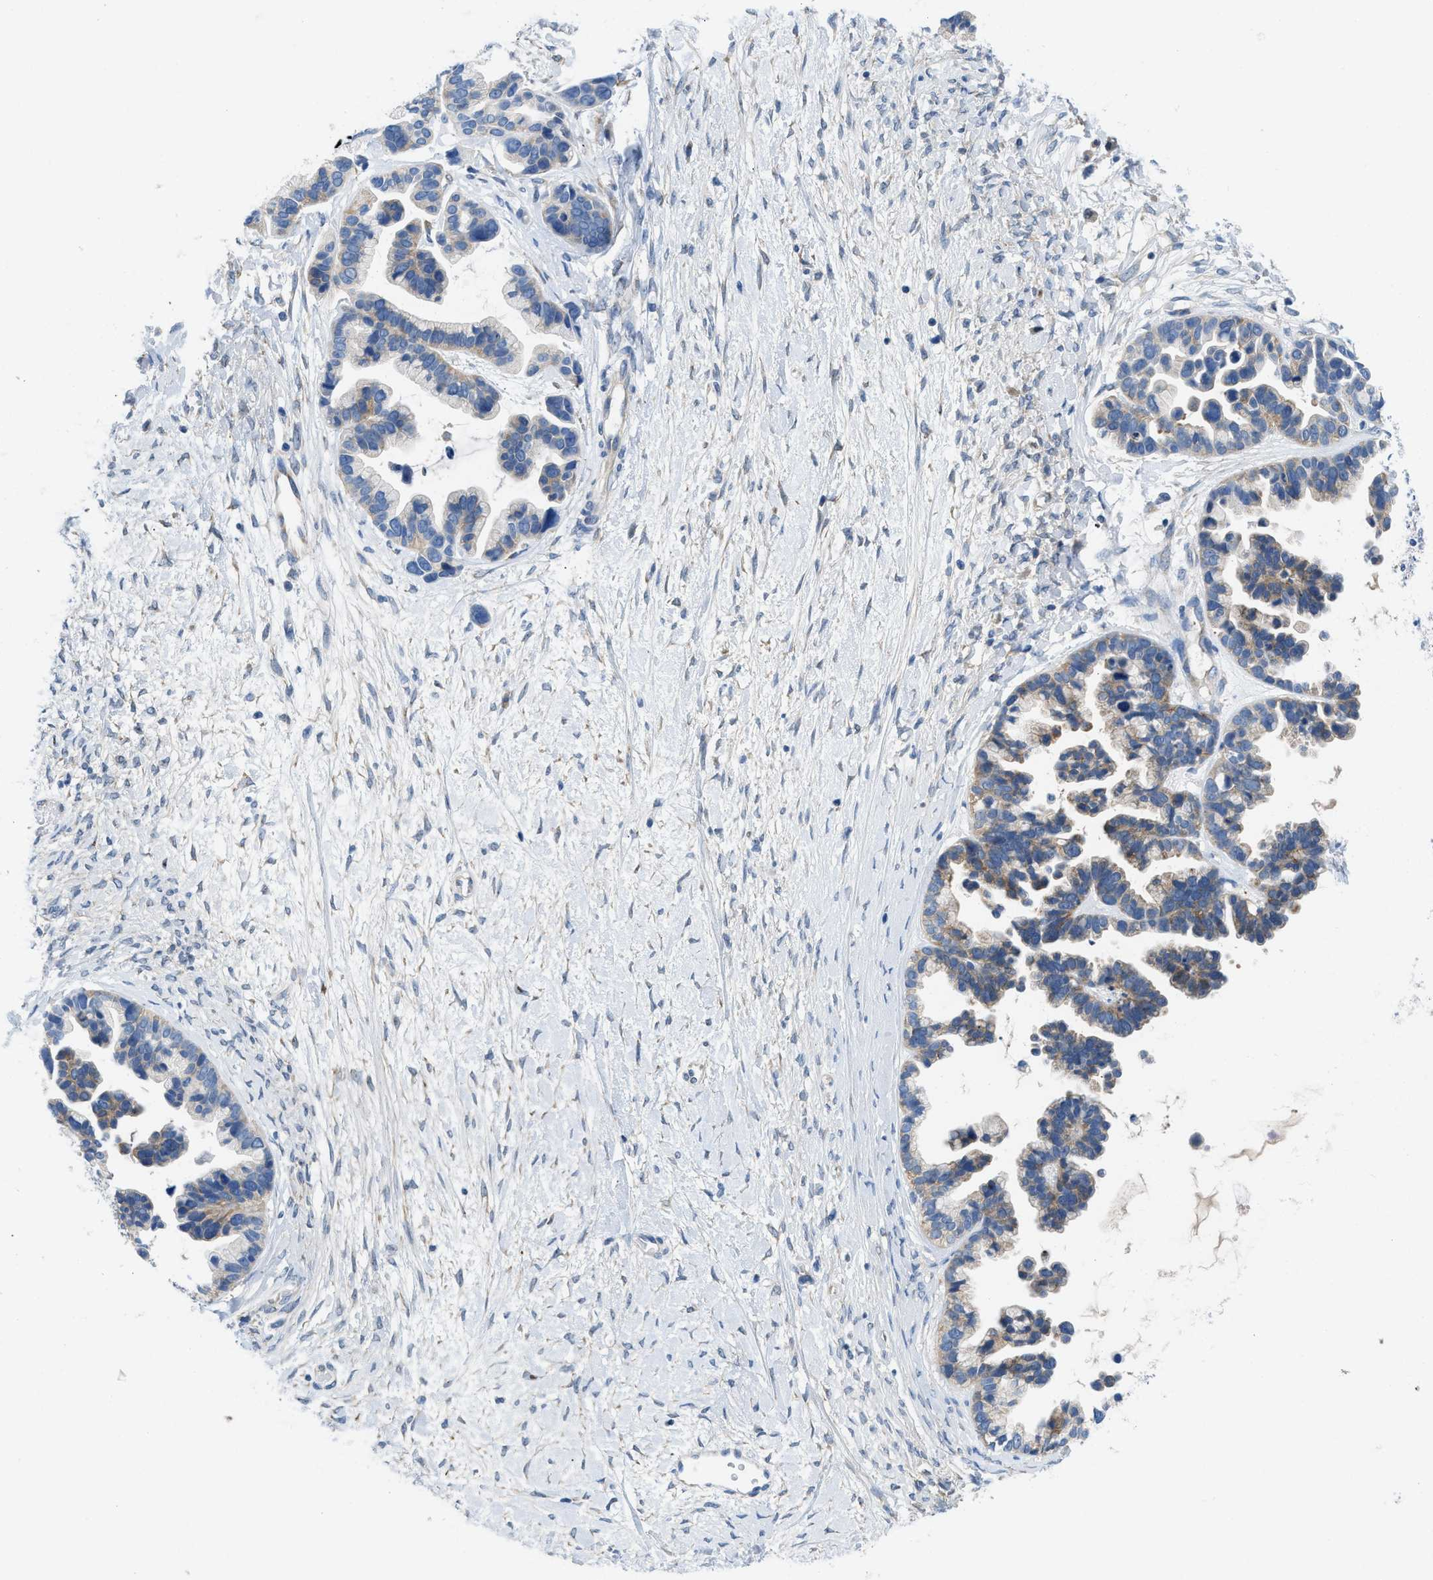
{"staining": {"intensity": "weak", "quantity": "25%-75%", "location": "cytoplasmic/membranous"}, "tissue": "ovarian cancer", "cell_type": "Tumor cells", "image_type": "cancer", "snomed": [{"axis": "morphology", "description": "Cystadenocarcinoma, serous, NOS"}, {"axis": "topography", "description": "Ovary"}], "caption": "Protein staining by immunohistochemistry (IHC) shows weak cytoplasmic/membranous staining in approximately 25%-75% of tumor cells in ovarian serous cystadenocarcinoma.", "gene": "BNC2", "patient": {"sex": "female", "age": 56}}